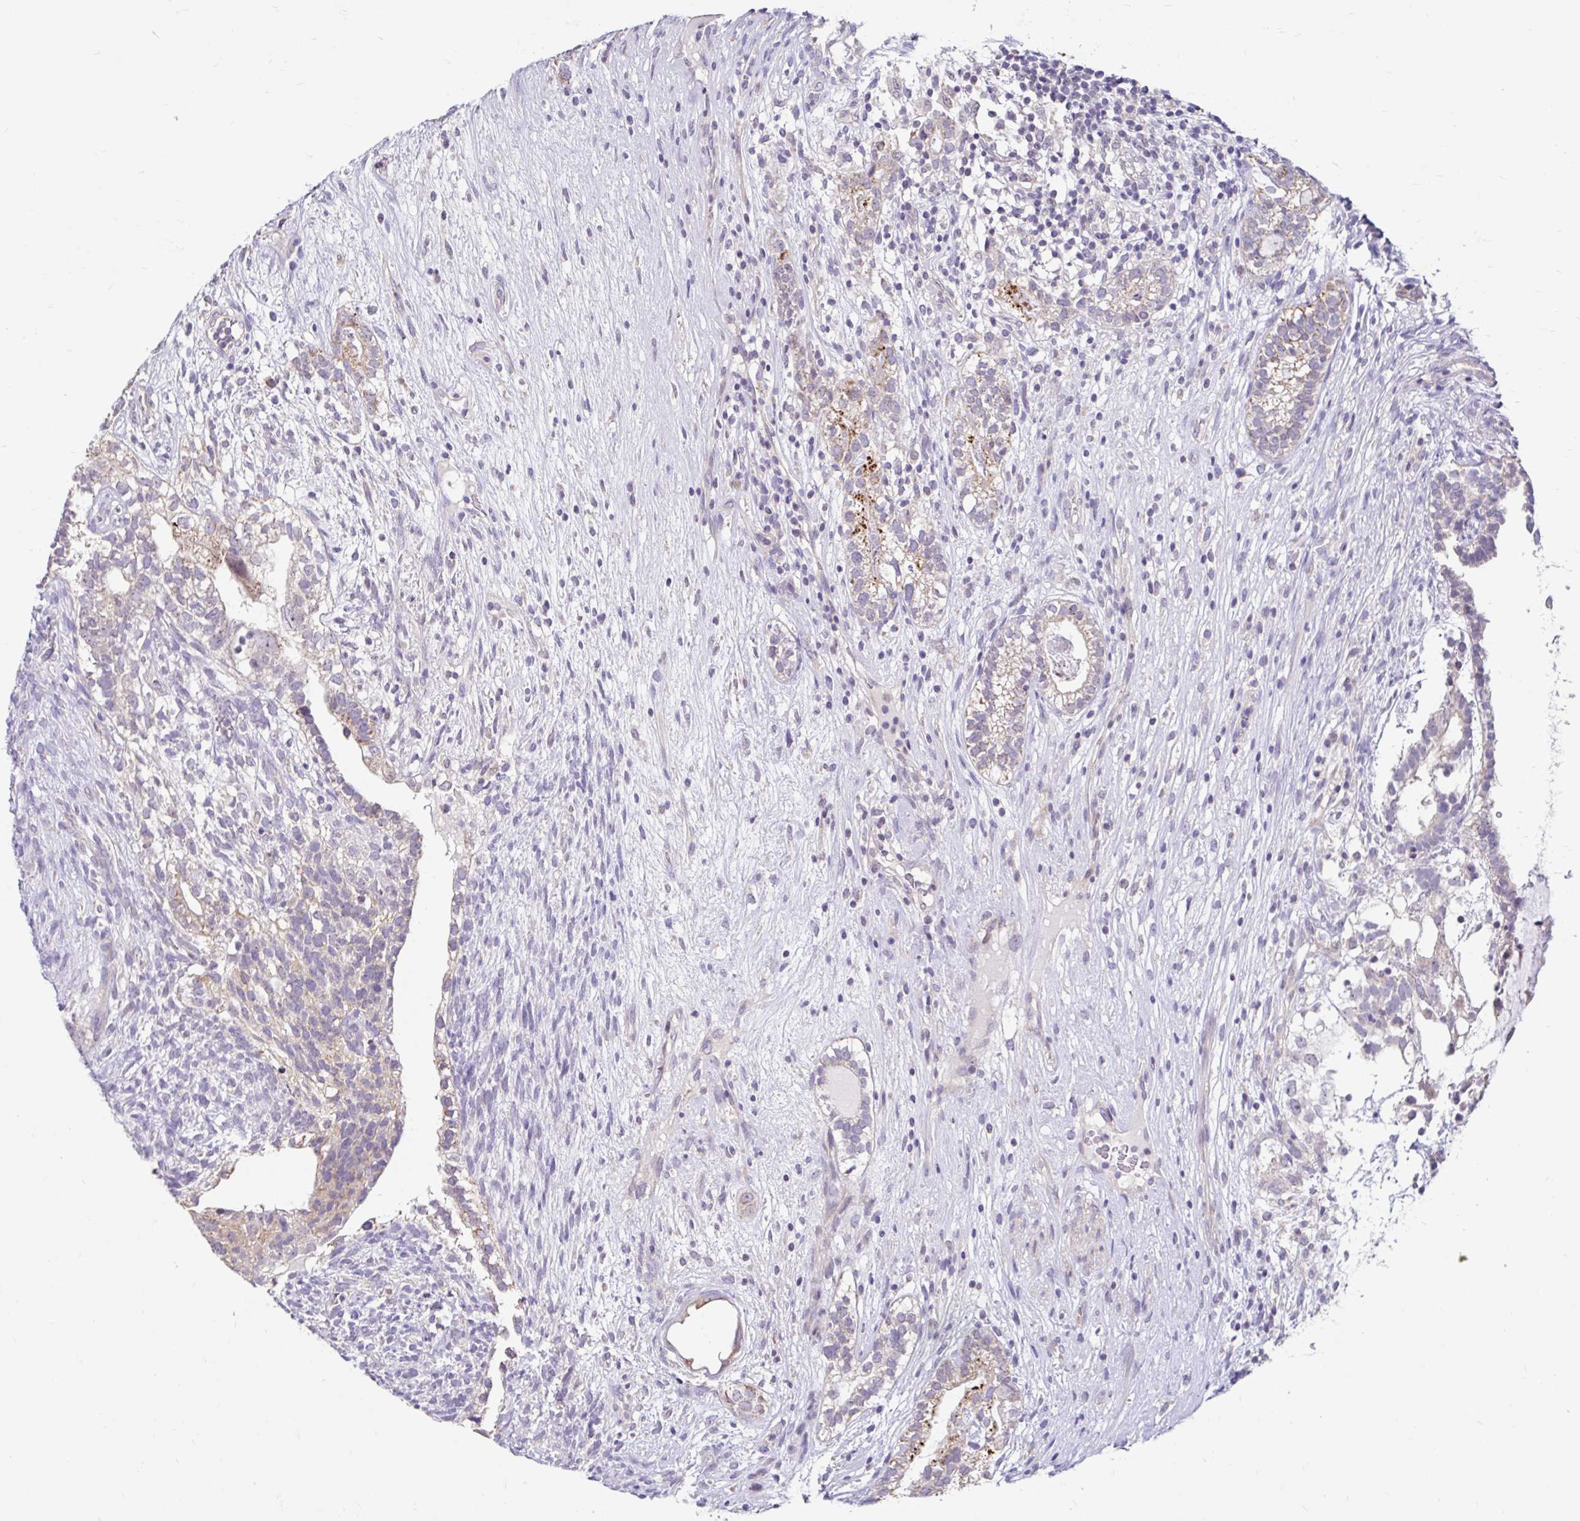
{"staining": {"intensity": "weak", "quantity": "<25%", "location": "cytoplasmic/membranous"}, "tissue": "testis cancer", "cell_type": "Tumor cells", "image_type": "cancer", "snomed": [{"axis": "morphology", "description": "Seminoma, NOS"}, {"axis": "morphology", "description": "Carcinoma, Embryonal, NOS"}, {"axis": "topography", "description": "Testis"}], "caption": "Immunohistochemistry (IHC) of testis cancer shows no positivity in tumor cells.", "gene": "NT5C1B", "patient": {"sex": "male", "age": 41}}